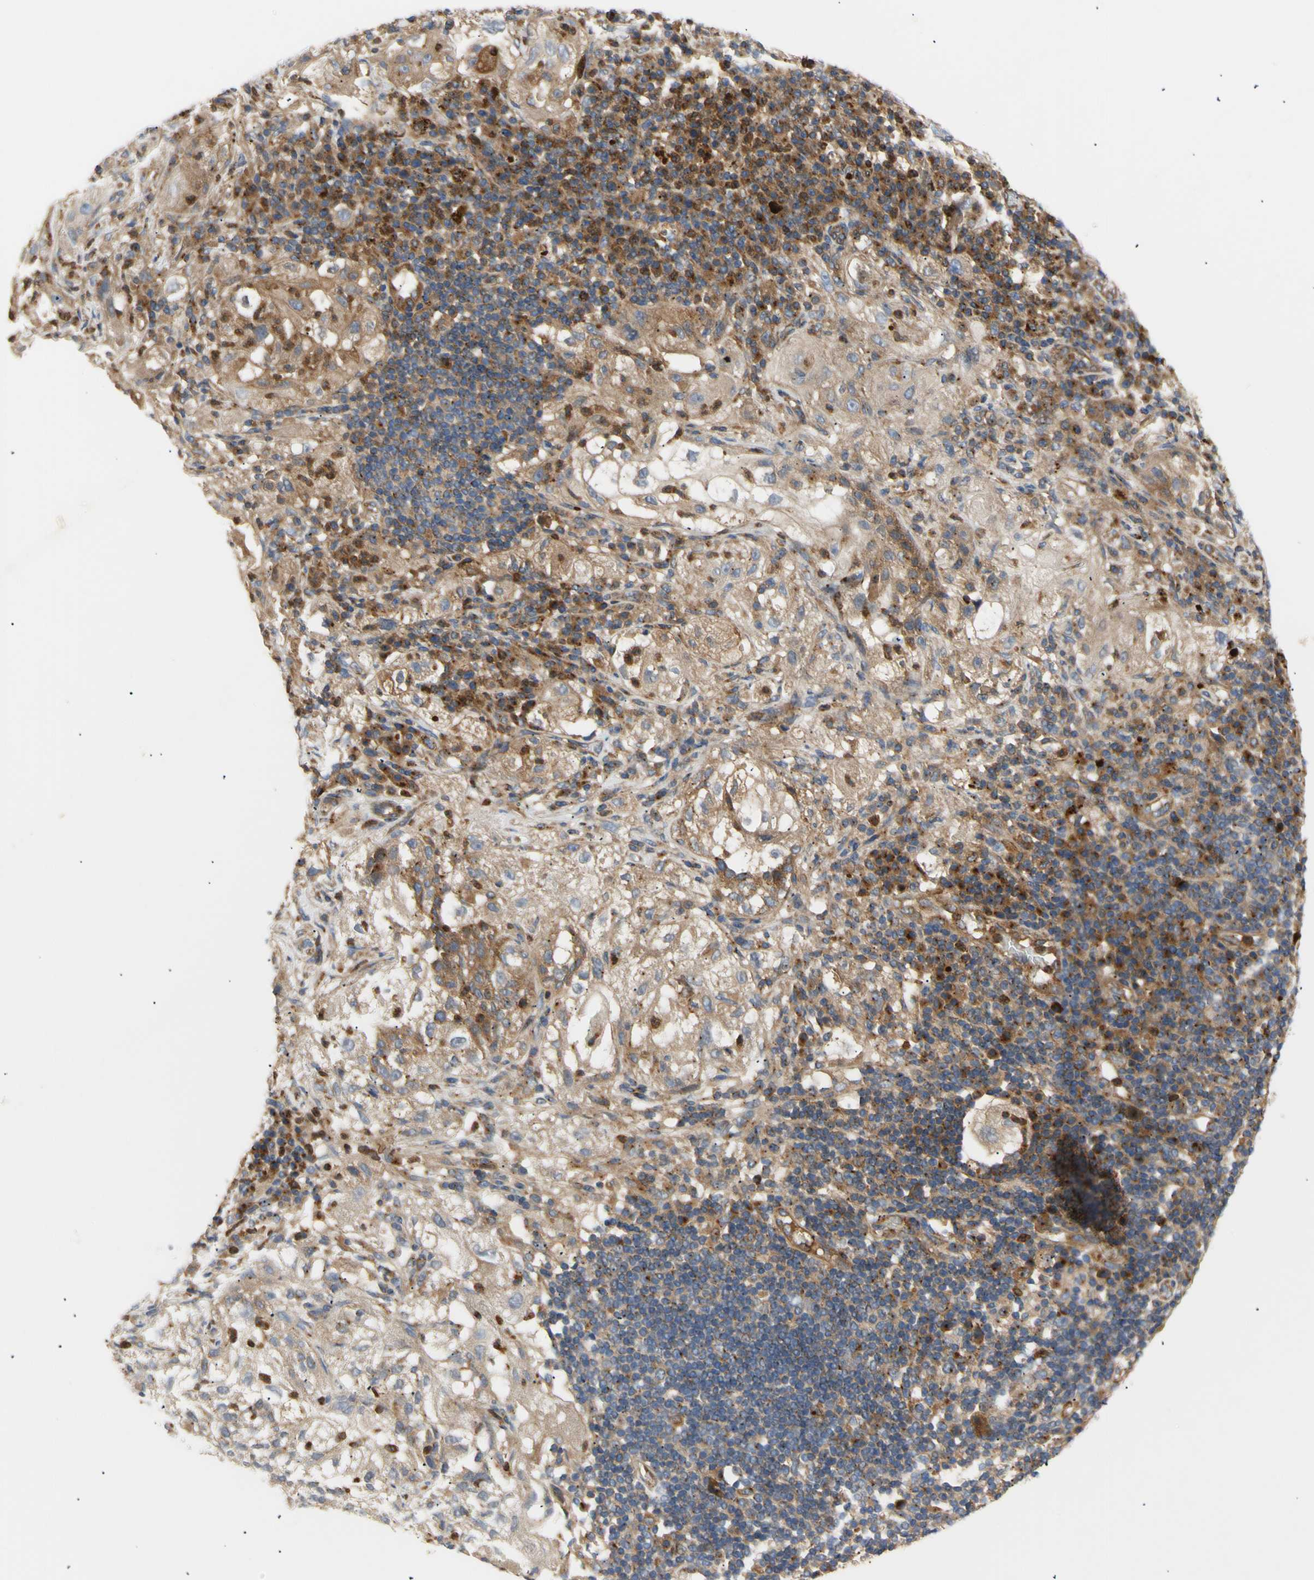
{"staining": {"intensity": "moderate", "quantity": ">75%", "location": "cytoplasmic/membranous"}, "tissue": "lung cancer", "cell_type": "Tumor cells", "image_type": "cancer", "snomed": [{"axis": "morphology", "description": "Inflammation, NOS"}, {"axis": "morphology", "description": "Squamous cell carcinoma, NOS"}, {"axis": "topography", "description": "Lymph node"}, {"axis": "topography", "description": "Soft tissue"}, {"axis": "topography", "description": "Lung"}], "caption": "Immunohistochemical staining of lung squamous cell carcinoma demonstrates medium levels of moderate cytoplasmic/membranous protein staining in approximately >75% of tumor cells.", "gene": "TUBG2", "patient": {"sex": "male", "age": 66}}